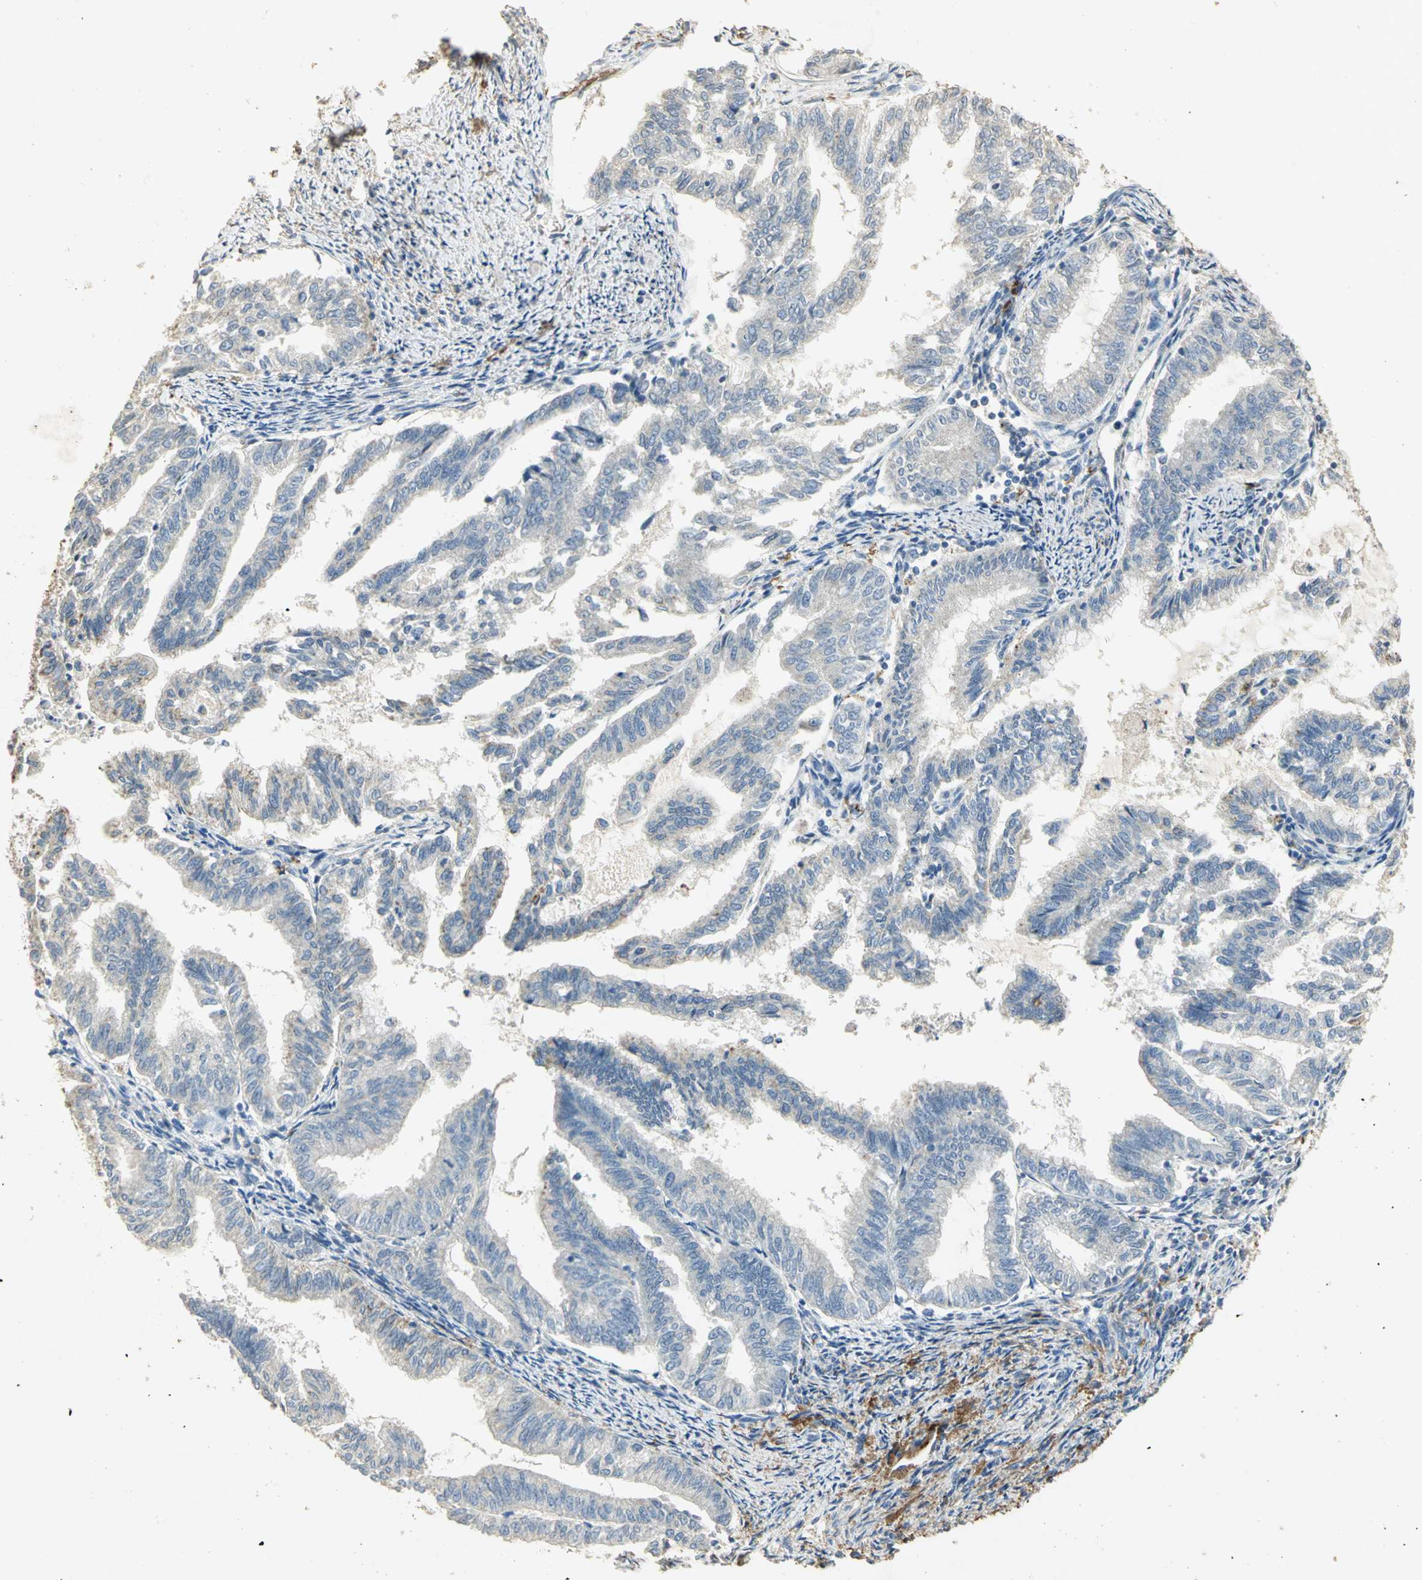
{"staining": {"intensity": "negative", "quantity": "none", "location": "none"}, "tissue": "endometrial cancer", "cell_type": "Tumor cells", "image_type": "cancer", "snomed": [{"axis": "morphology", "description": "Adenocarcinoma, NOS"}, {"axis": "topography", "description": "Endometrium"}], "caption": "Immunohistochemistry micrograph of adenocarcinoma (endometrial) stained for a protein (brown), which reveals no expression in tumor cells.", "gene": "ASB9", "patient": {"sex": "female", "age": 79}}